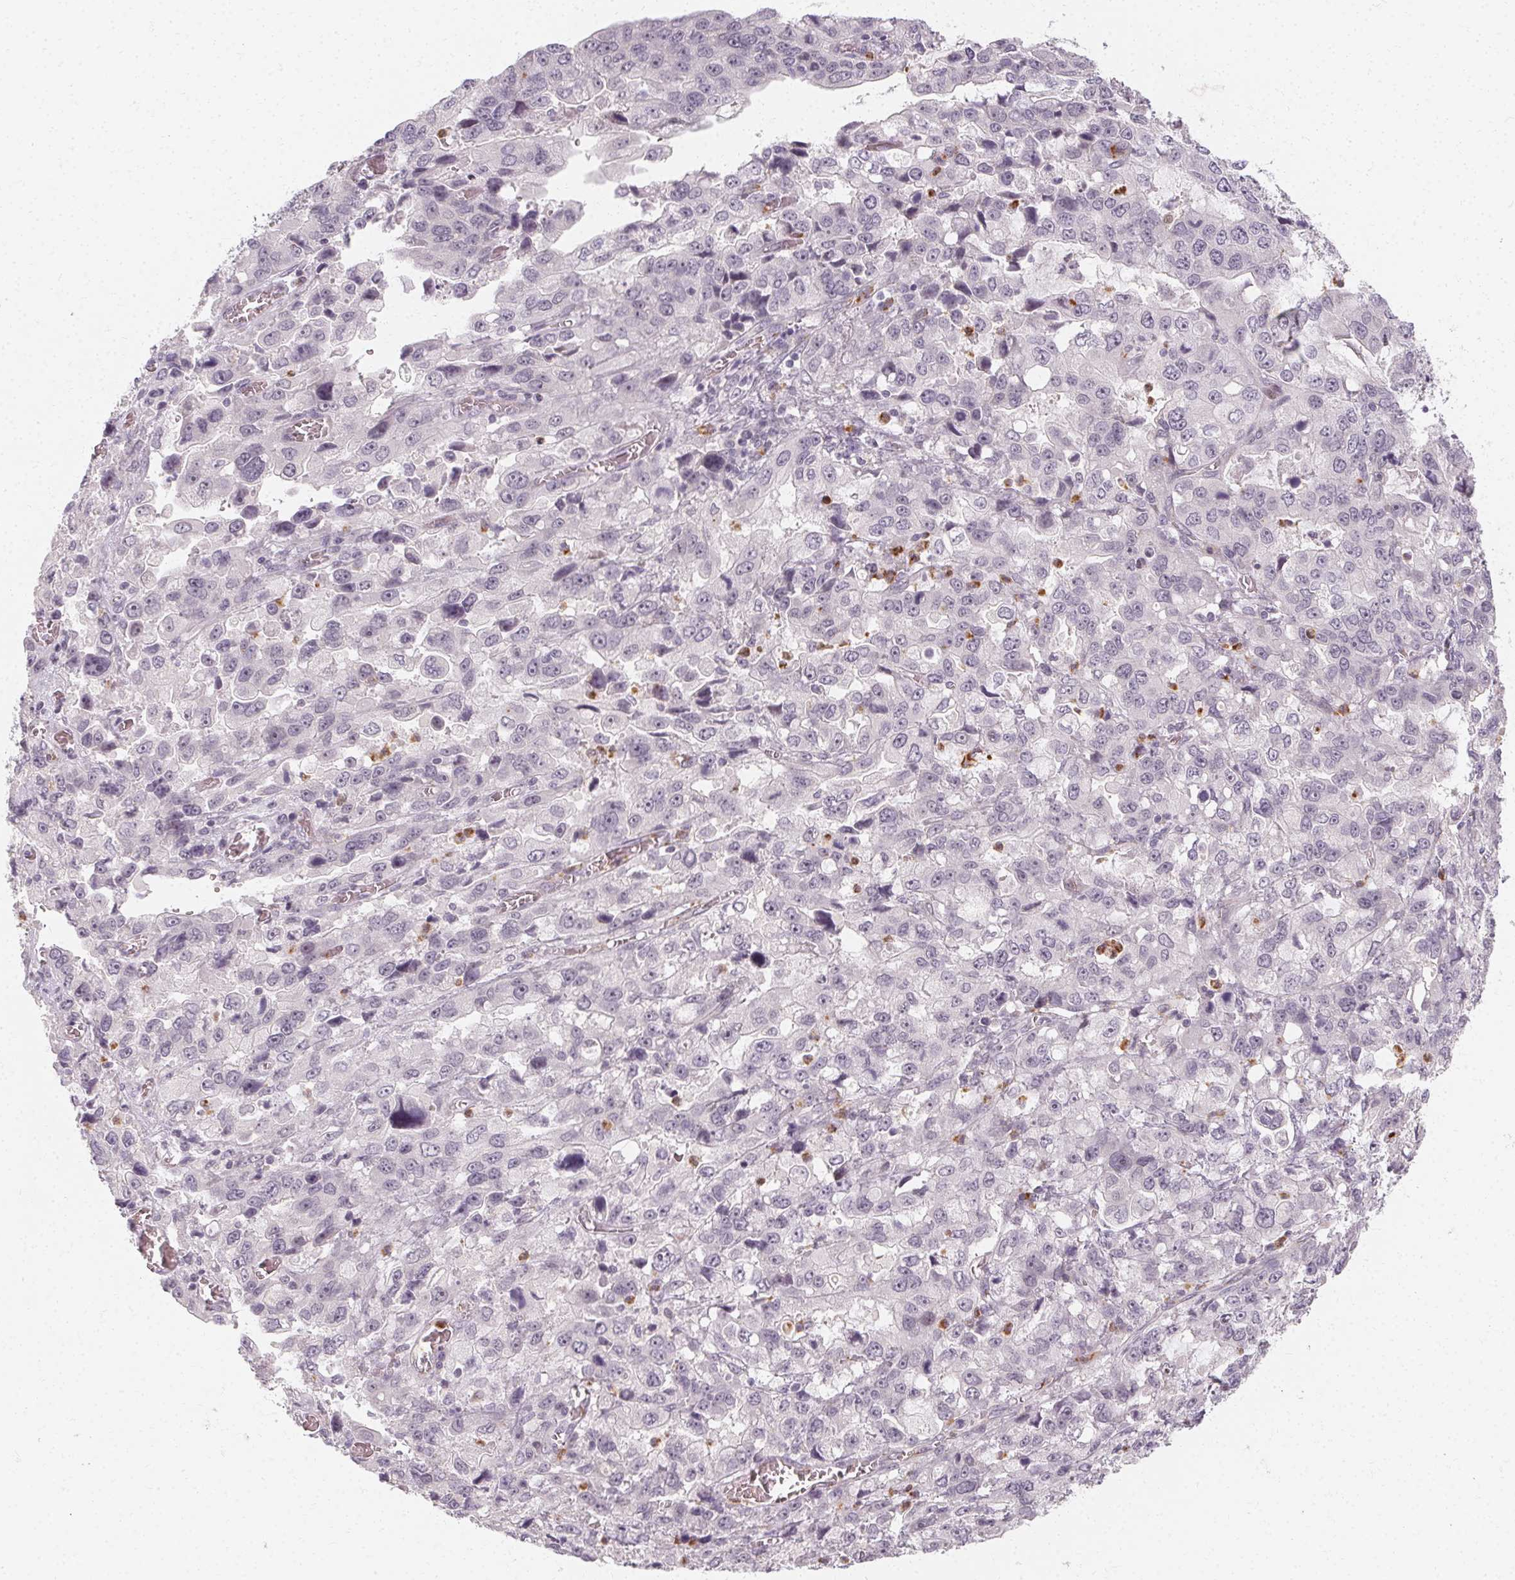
{"staining": {"intensity": "negative", "quantity": "none", "location": "none"}, "tissue": "stomach cancer", "cell_type": "Tumor cells", "image_type": "cancer", "snomed": [{"axis": "morphology", "description": "Adenocarcinoma, NOS"}, {"axis": "topography", "description": "Stomach, upper"}], "caption": "This image is of adenocarcinoma (stomach) stained with immunohistochemistry to label a protein in brown with the nuclei are counter-stained blue. There is no staining in tumor cells. (Stains: DAB IHC with hematoxylin counter stain, Microscopy: brightfield microscopy at high magnification).", "gene": "CLCNKB", "patient": {"sex": "female", "age": 81}}